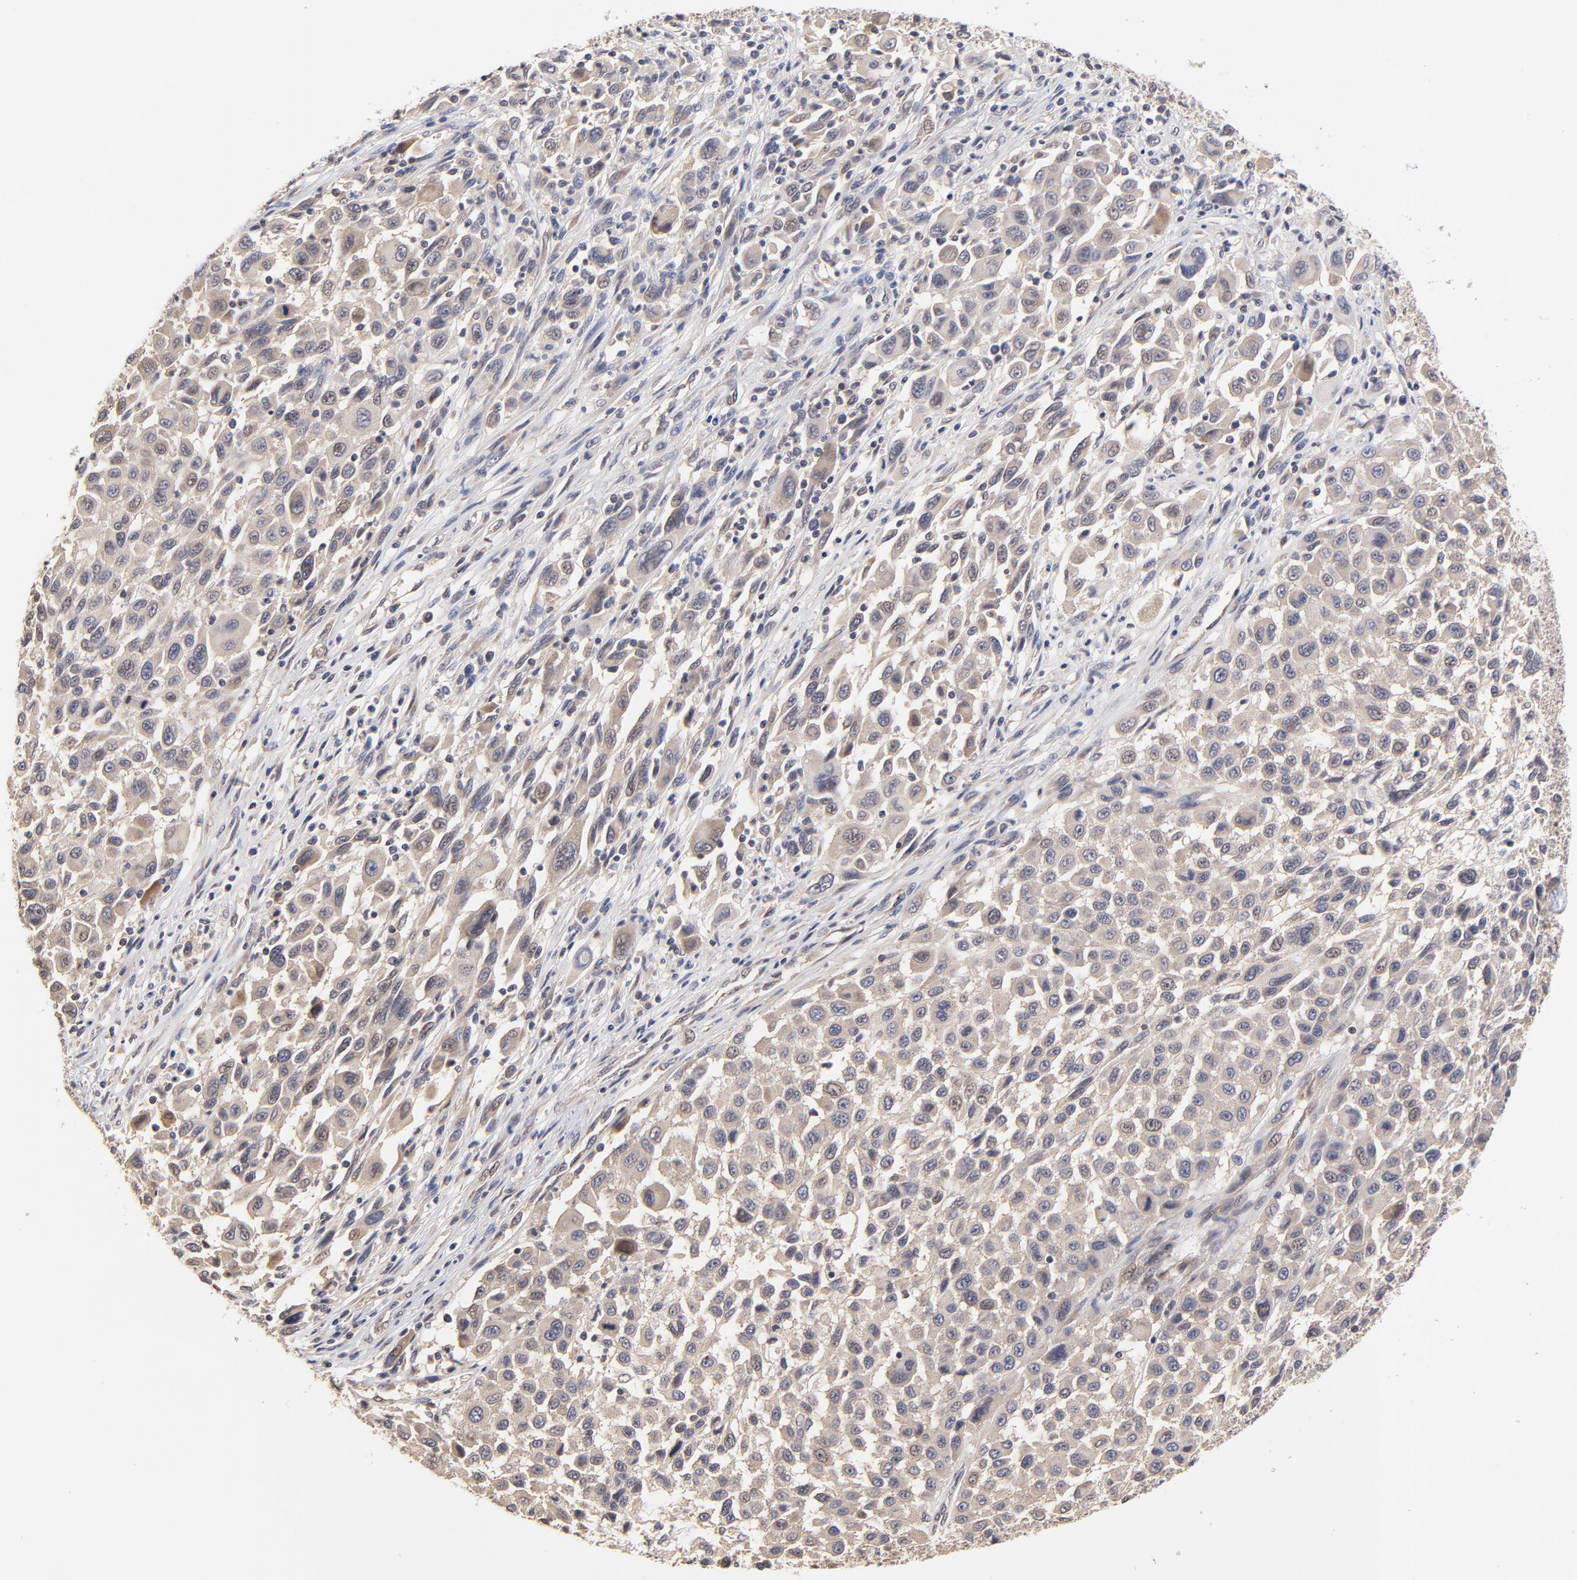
{"staining": {"intensity": "weak", "quantity": ">75%", "location": "cytoplasmic/membranous"}, "tissue": "melanoma", "cell_type": "Tumor cells", "image_type": "cancer", "snomed": [{"axis": "morphology", "description": "Malignant melanoma, Metastatic site"}, {"axis": "topography", "description": "Lymph node"}], "caption": "High-power microscopy captured an immunohistochemistry (IHC) histopathology image of malignant melanoma (metastatic site), revealing weak cytoplasmic/membranous positivity in about >75% of tumor cells.", "gene": "ZNF157", "patient": {"sex": "male", "age": 61}}